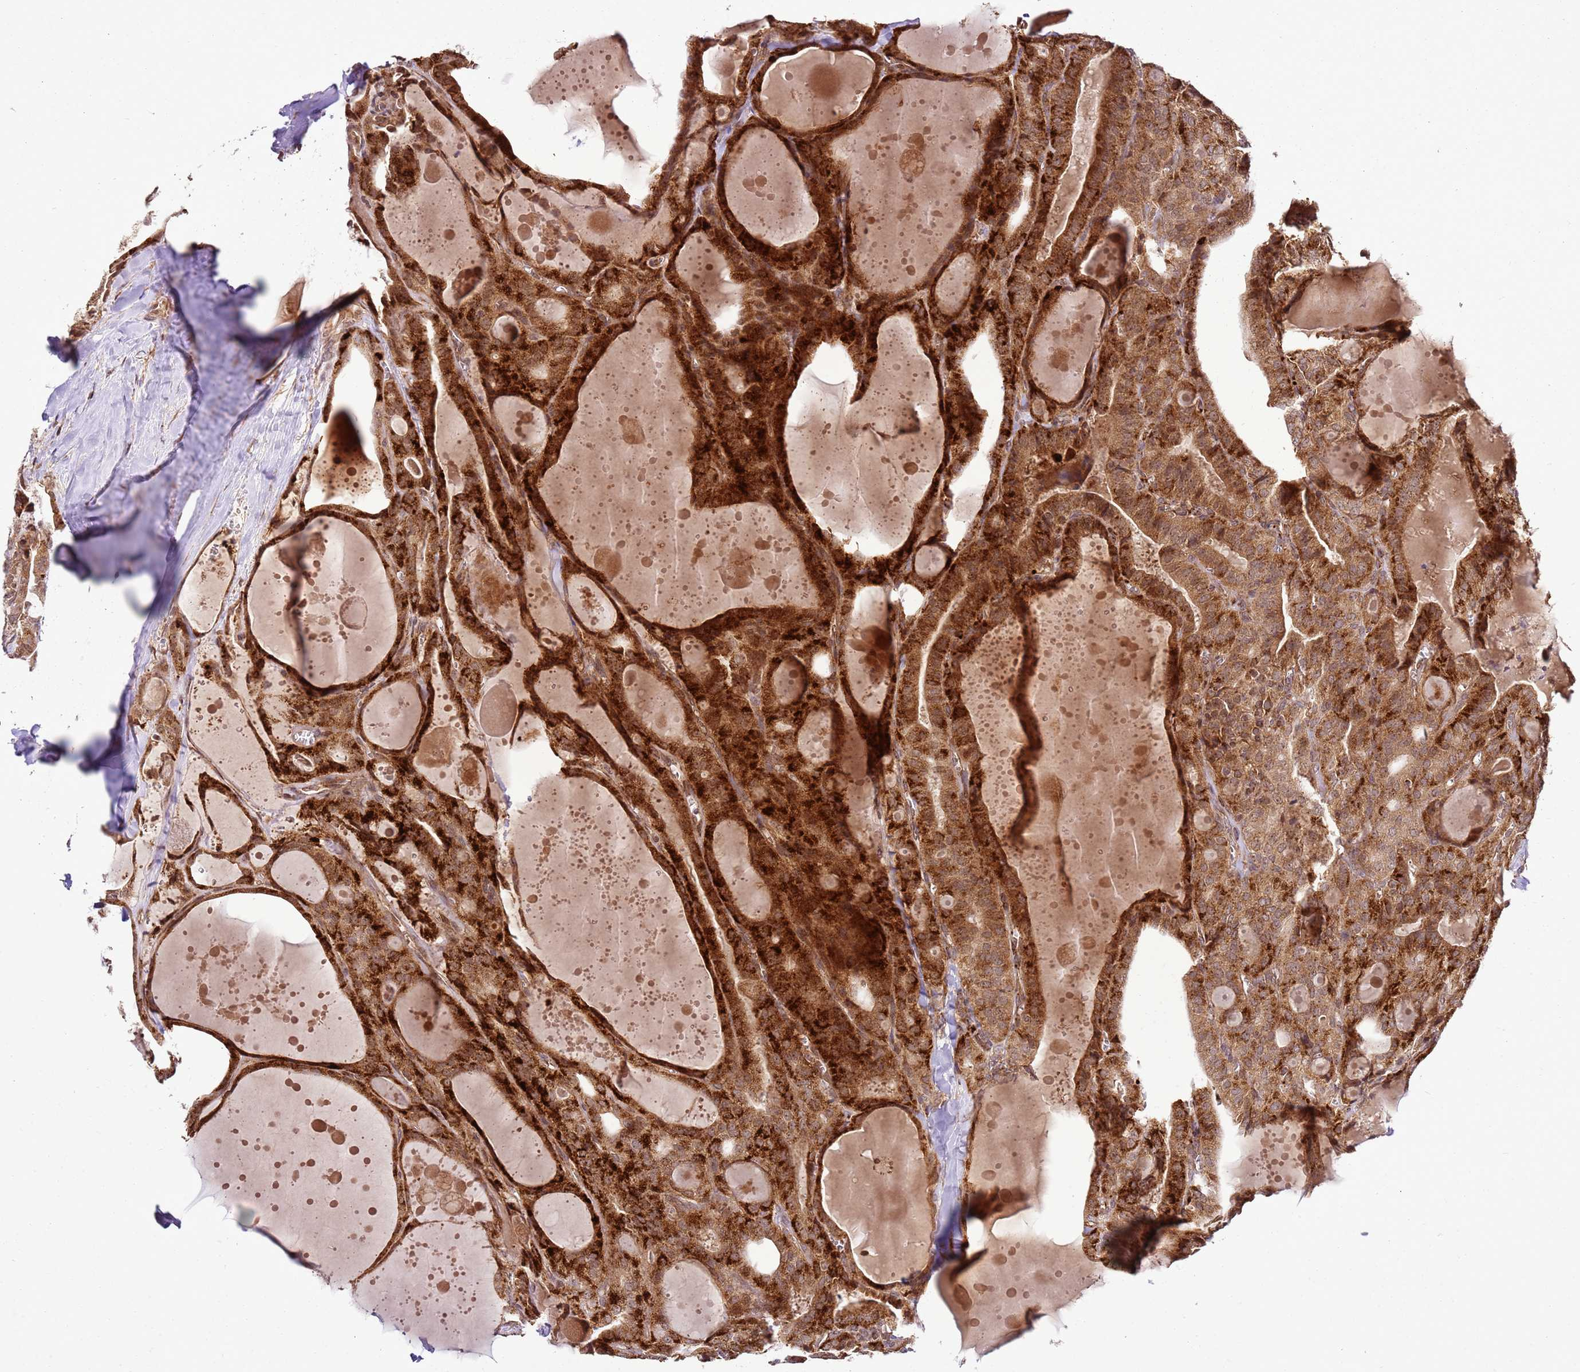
{"staining": {"intensity": "strong", "quantity": ">75%", "location": "cytoplasmic/membranous"}, "tissue": "thyroid cancer", "cell_type": "Tumor cells", "image_type": "cancer", "snomed": [{"axis": "morphology", "description": "Papillary adenocarcinoma, NOS"}, {"axis": "topography", "description": "Thyroid gland"}], "caption": "There is high levels of strong cytoplasmic/membranous staining in tumor cells of thyroid cancer (papillary adenocarcinoma), as demonstrated by immunohistochemical staining (brown color).", "gene": "RASA3", "patient": {"sex": "male", "age": 52}}